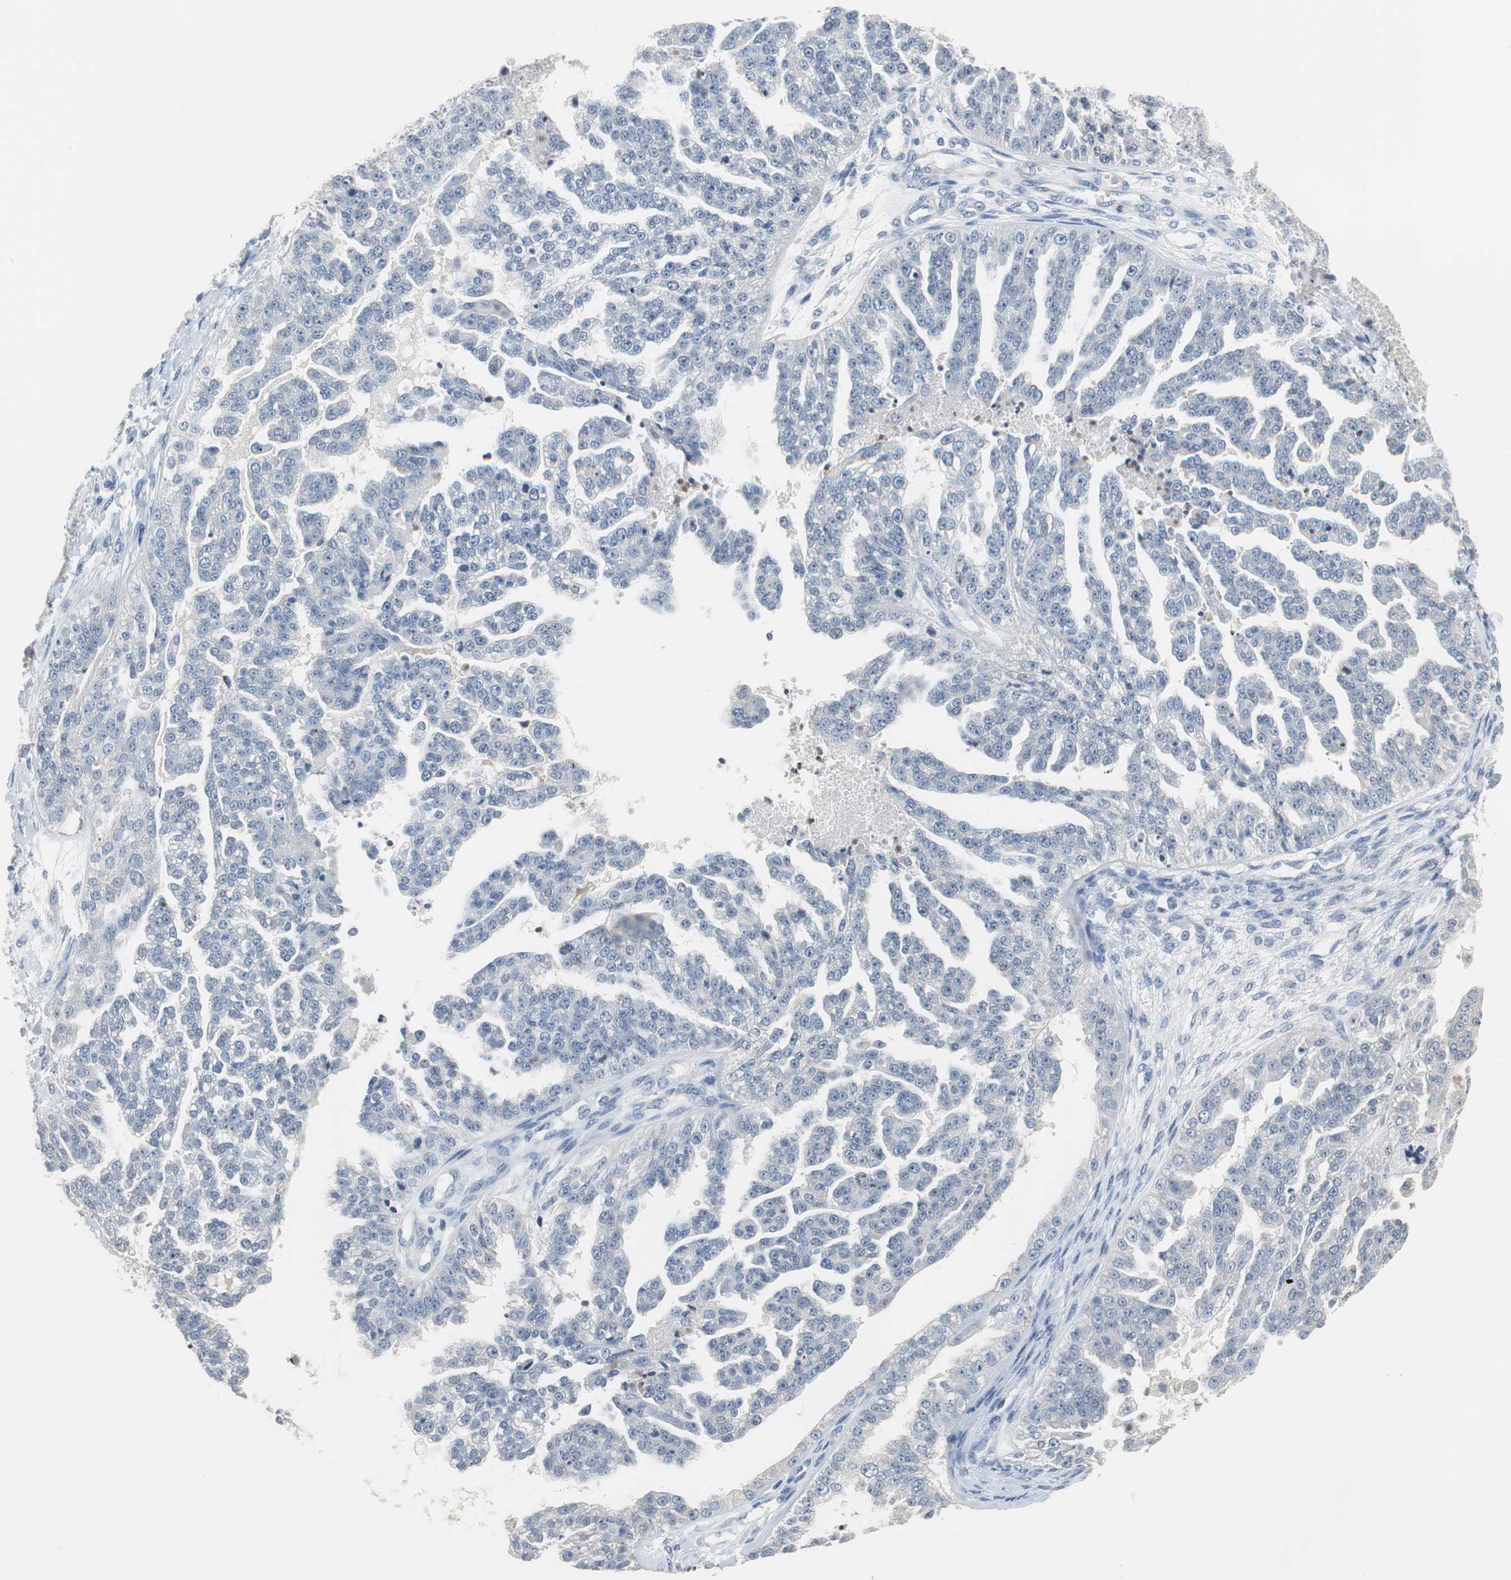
{"staining": {"intensity": "negative", "quantity": "none", "location": "none"}, "tissue": "ovarian cancer", "cell_type": "Tumor cells", "image_type": "cancer", "snomed": [{"axis": "morphology", "description": "Carcinoma, NOS"}, {"axis": "topography", "description": "Soft tissue"}, {"axis": "topography", "description": "Ovary"}], "caption": "DAB (3,3'-diaminobenzidine) immunohistochemical staining of human ovarian carcinoma demonstrates no significant staining in tumor cells.", "gene": "MUC7", "patient": {"sex": "female", "age": 54}}